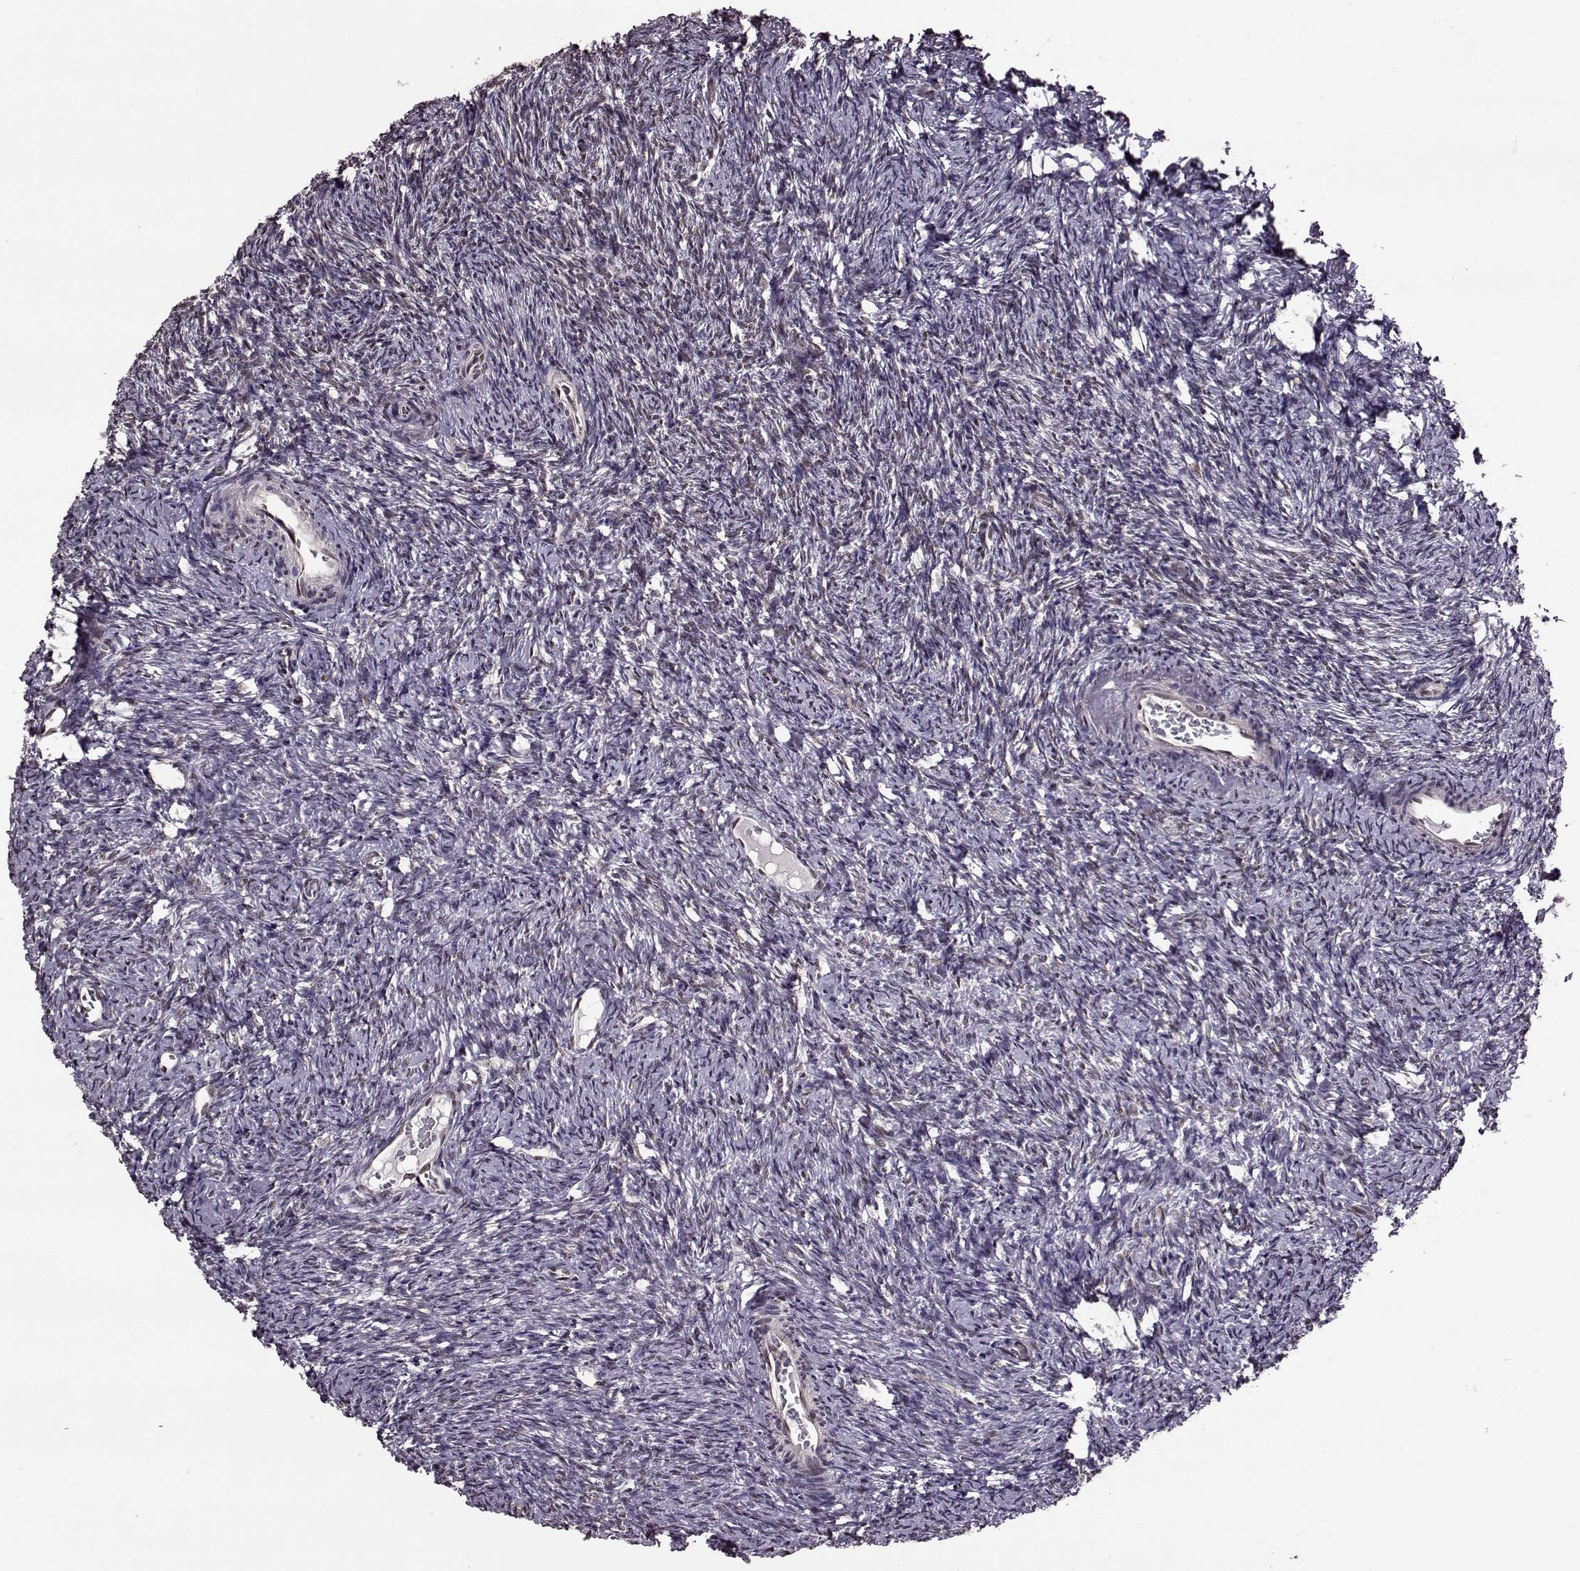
{"staining": {"intensity": "moderate", "quantity": ">75%", "location": "nuclear"}, "tissue": "ovary", "cell_type": "Follicle cells", "image_type": "normal", "snomed": [{"axis": "morphology", "description": "Normal tissue, NOS"}, {"axis": "topography", "description": "Ovary"}], "caption": "Human ovary stained for a protein (brown) exhibits moderate nuclear positive positivity in approximately >75% of follicle cells.", "gene": "FTO", "patient": {"sex": "female", "age": 39}}